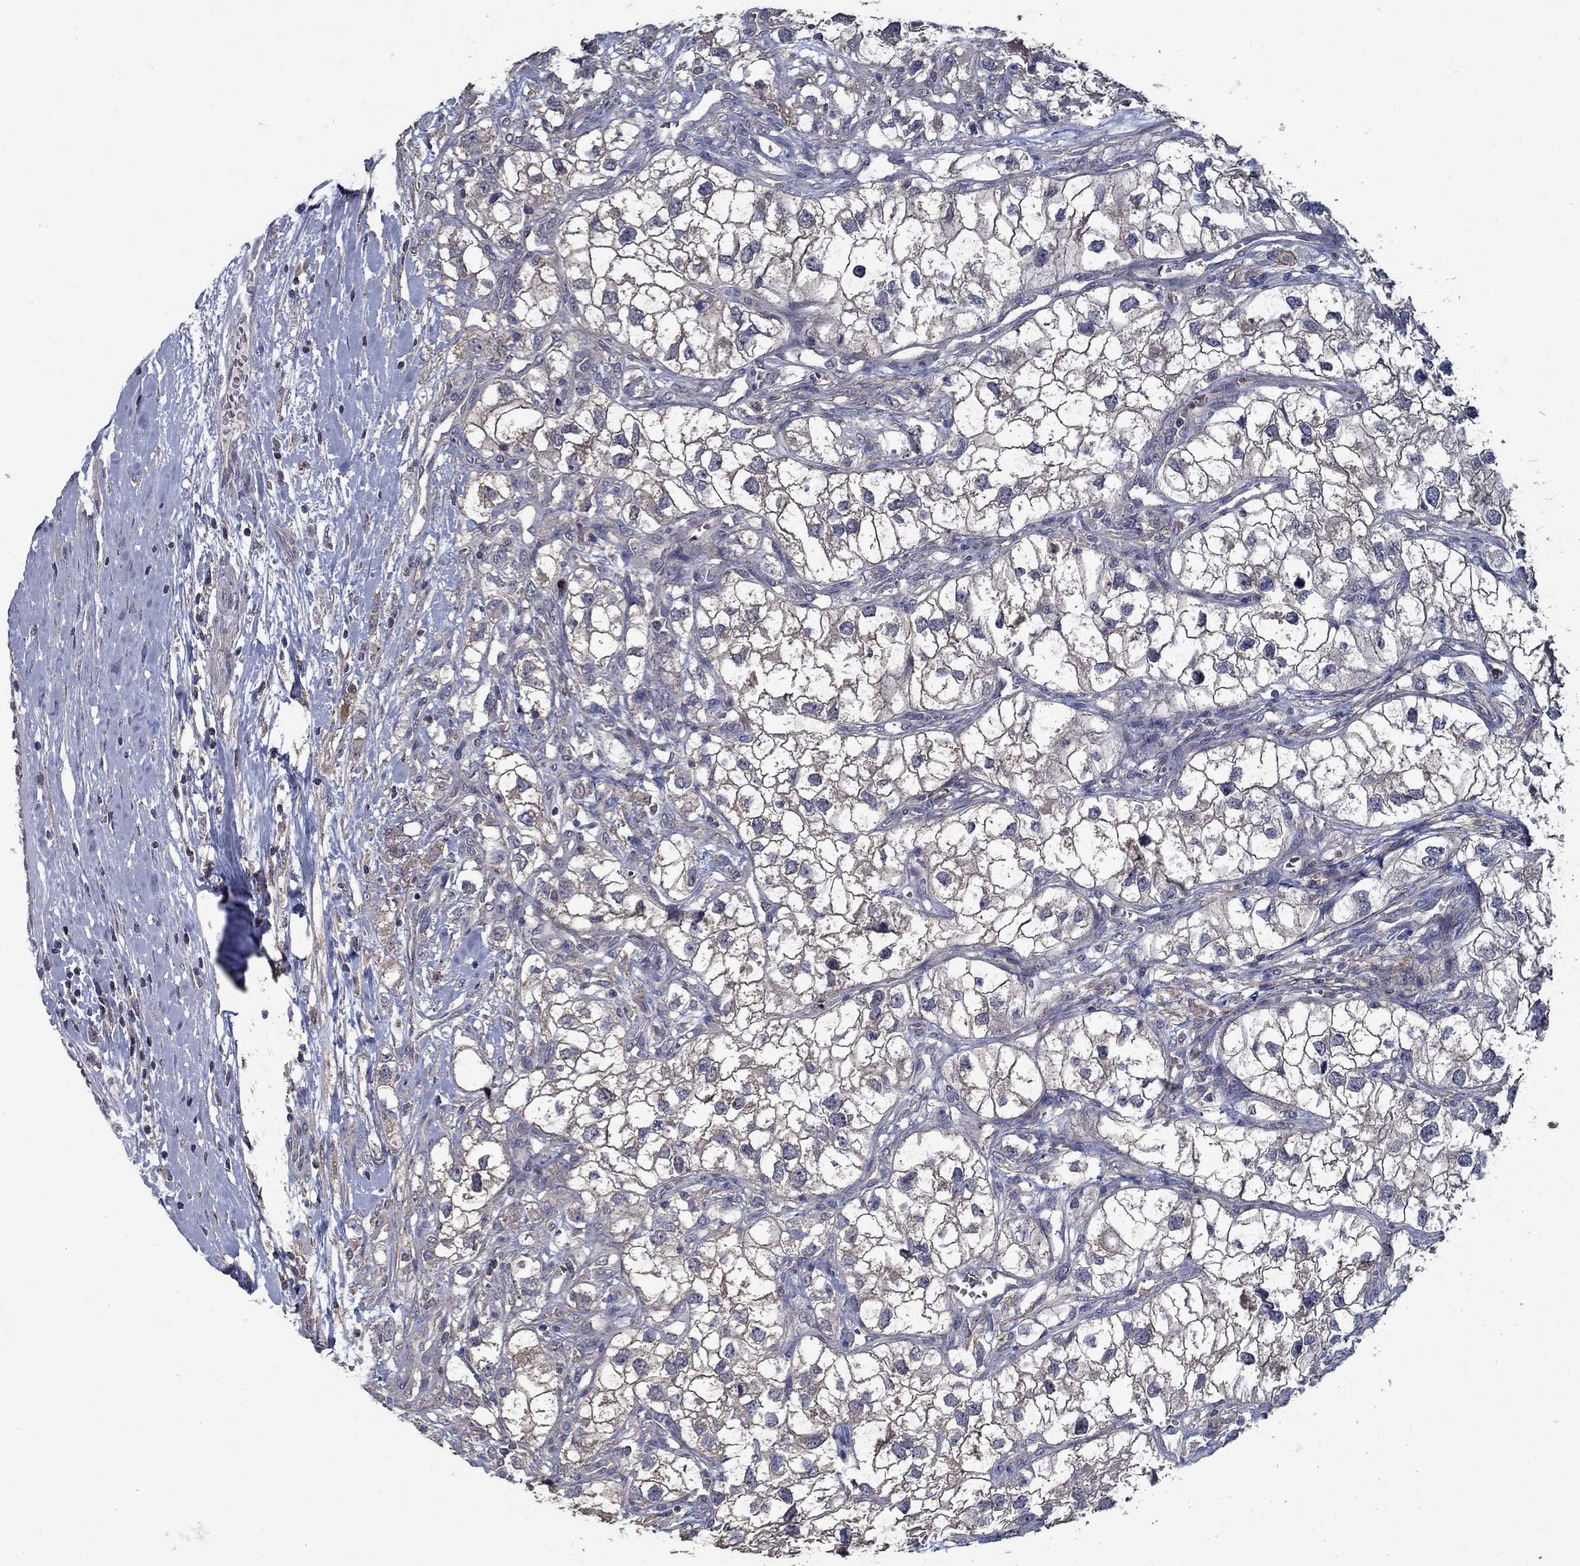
{"staining": {"intensity": "weak", "quantity": "<25%", "location": "cytoplasmic/membranous"}, "tissue": "renal cancer", "cell_type": "Tumor cells", "image_type": "cancer", "snomed": [{"axis": "morphology", "description": "Adenocarcinoma, NOS"}, {"axis": "topography", "description": "Kidney"}], "caption": "Tumor cells are negative for protein expression in human renal cancer (adenocarcinoma).", "gene": "SLC44A1", "patient": {"sex": "male", "age": 59}}